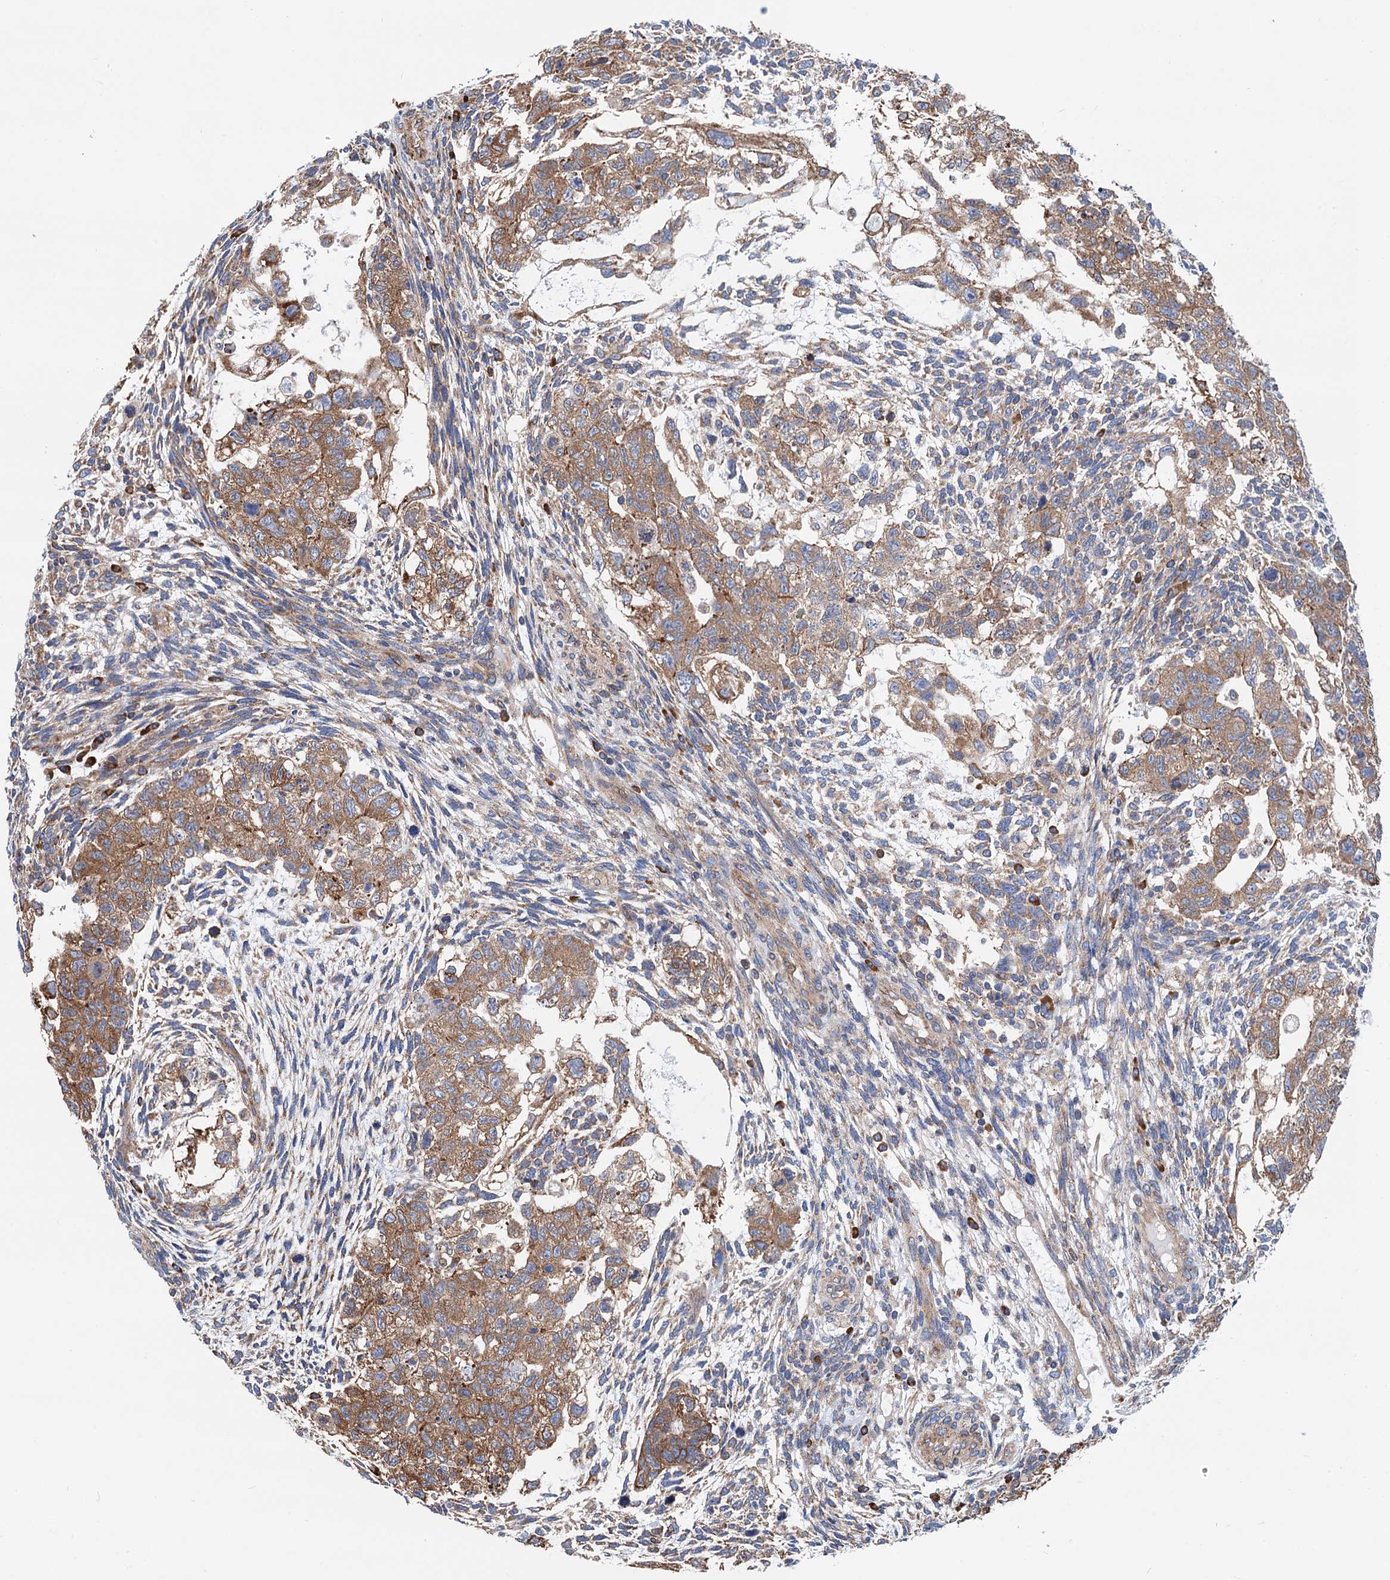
{"staining": {"intensity": "moderate", "quantity": ">75%", "location": "cytoplasmic/membranous"}, "tissue": "testis cancer", "cell_type": "Tumor cells", "image_type": "cancer", "snomed": [{"axis": "morphology", "description": "Carcinoma, Embryonal, NOS"}, {"axis": "topography", "description": "Testis"}], "caption": "An immunohistochemistry (IHC) photomicrograph of tumor tissue is shown. Protein staining in brown labels moderate cytoplasmic/membranous positivity in testis cancer within tumor cells.", "gene": "SLC12A7", "patient": {"sex": "male", "age": 36}}